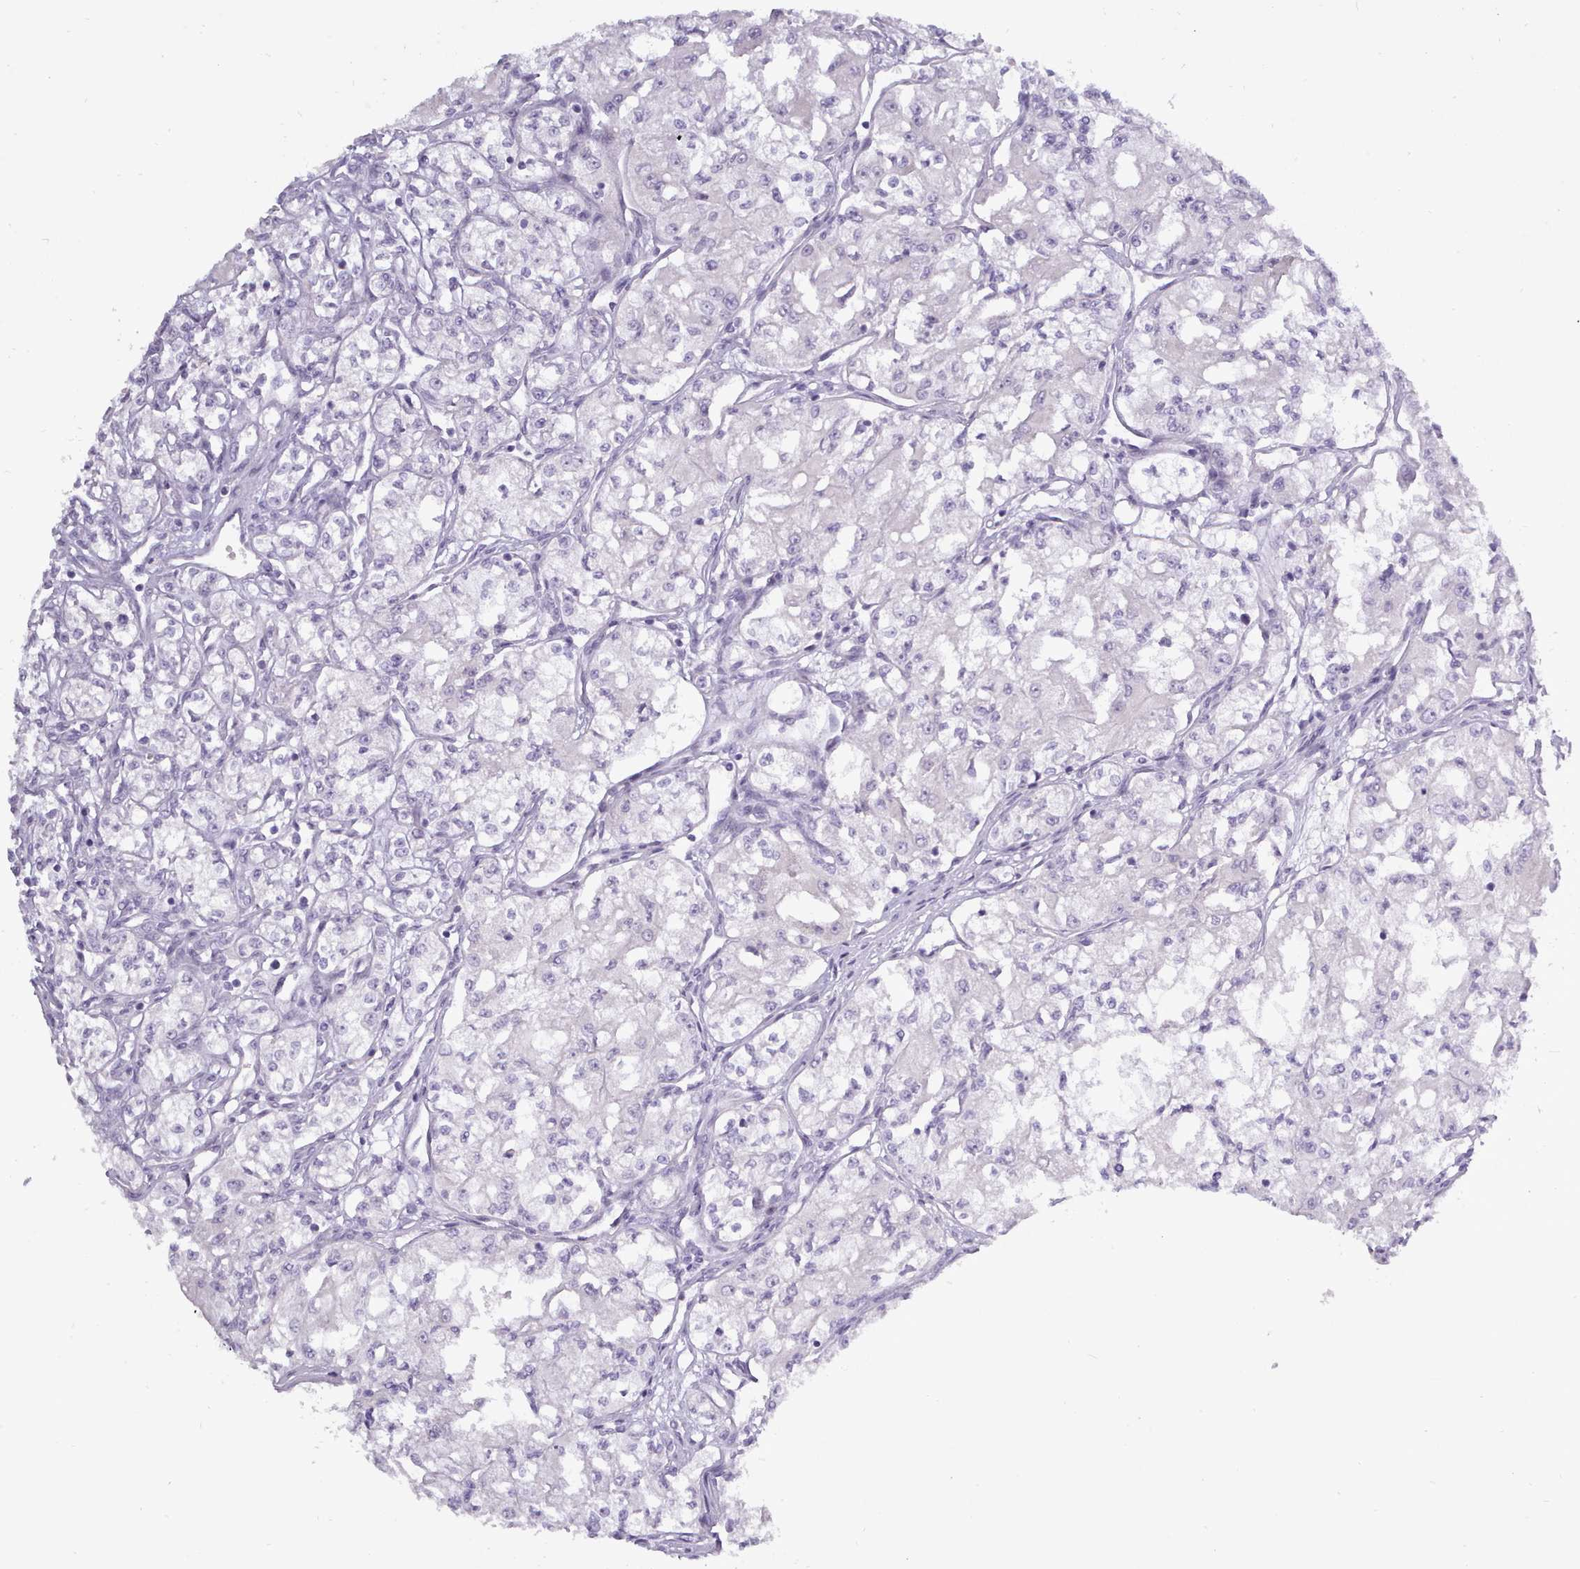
{"staining": {"intensity": "negative", "quantity": "none", "location": "none"}, "tissue": "renal cancer", "cell_type": "Tumor cells", "image_type": "cancer", "snomed": [{"axis": "morphology", "description": "Adenocarcinoma, NOS"}, {"axis": "topography", "description": "Kidney"}], "caption": "Immunohistochemistry (IHC) of human adenocarcinoma (renal) exhibits no staining in tumor cells.", "gene": "BDKRB2", "patient": {"sex": "male", "age": 59}}